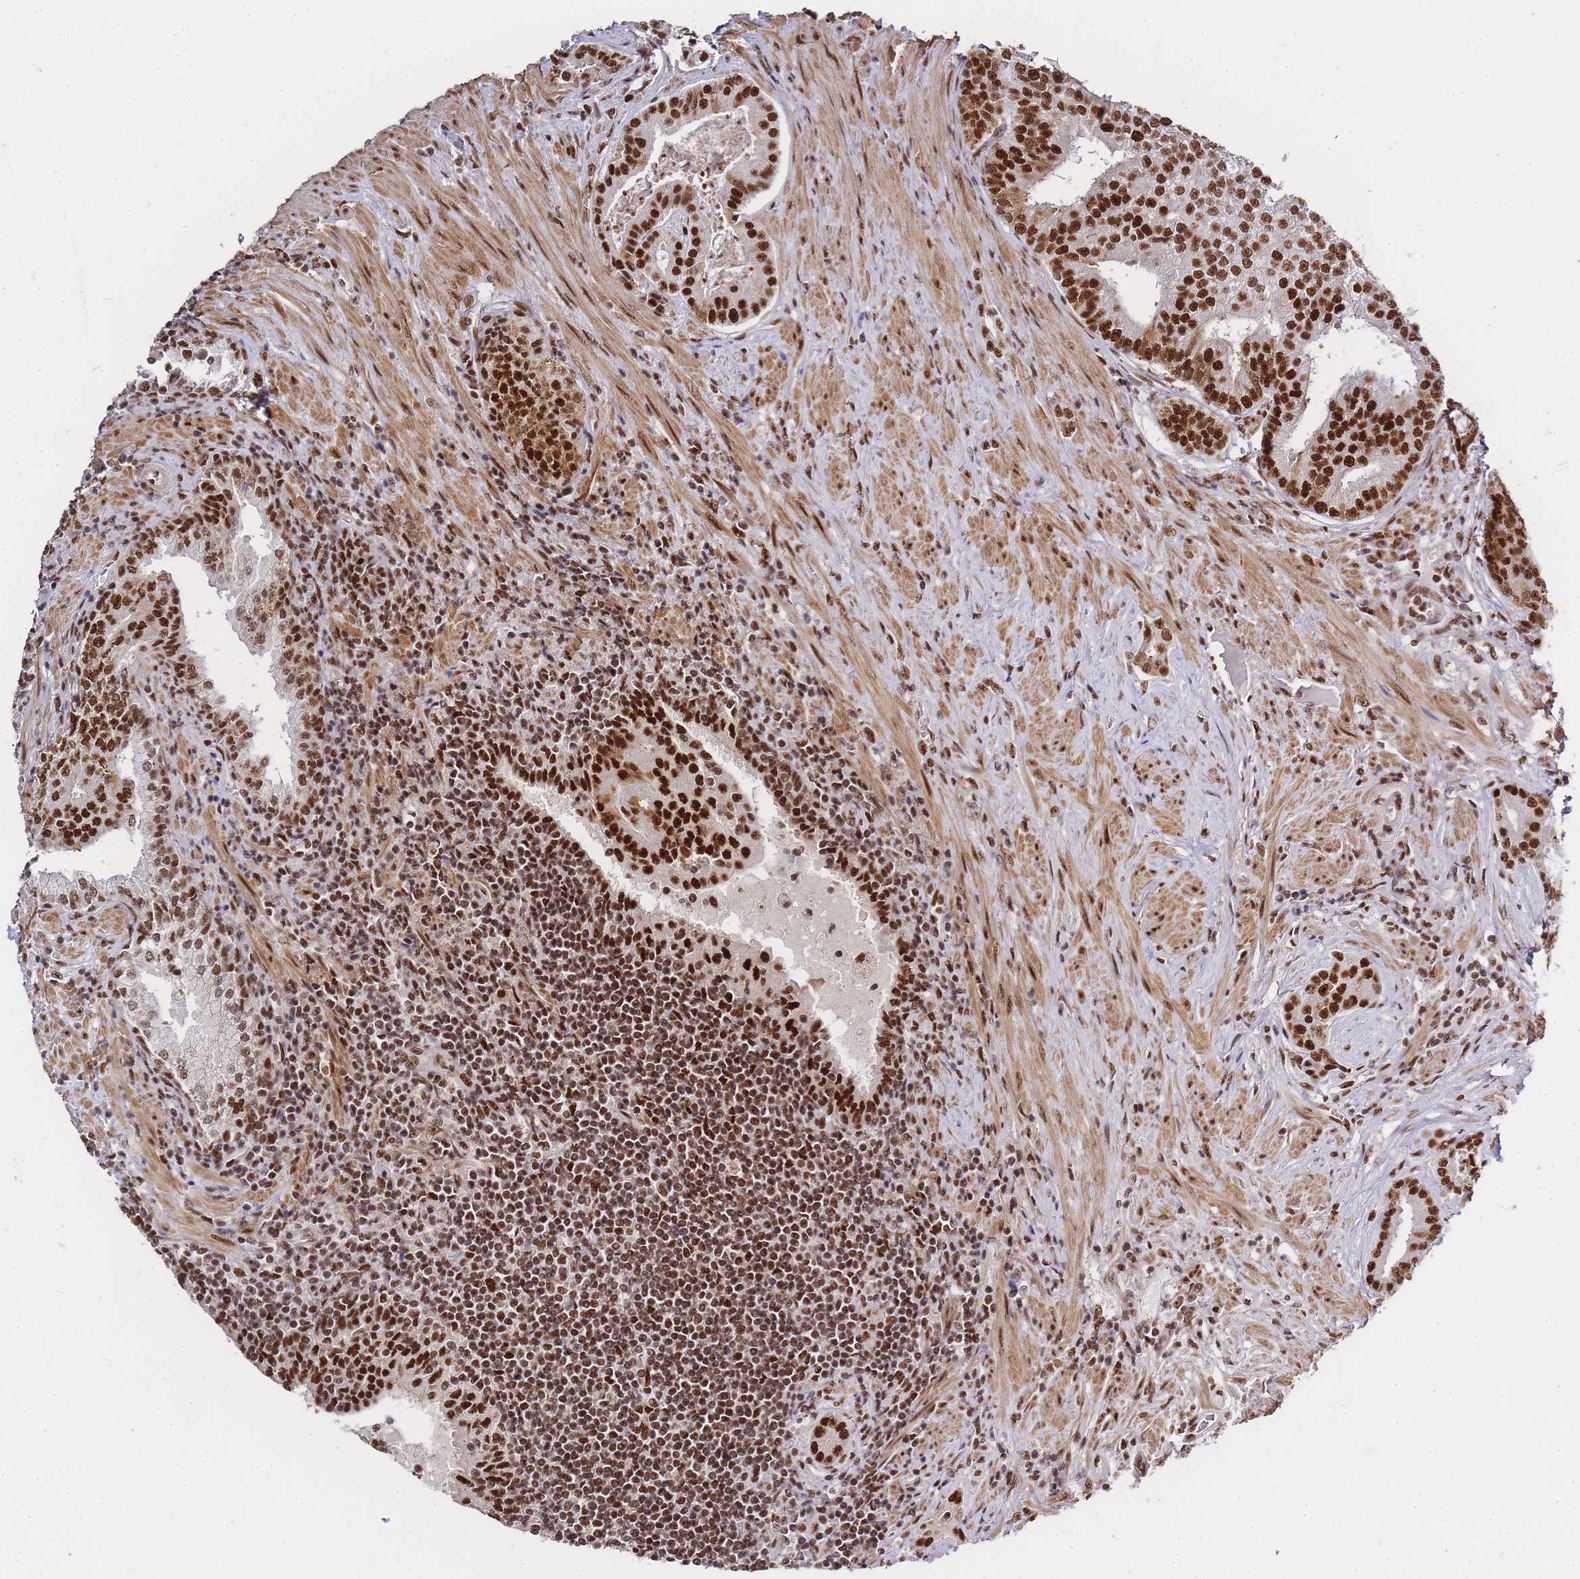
{"staining": {"intensity": "strong", "quantity": ">75%", "location": "nuclear"}, "tissue": "prostate cancer", "cell_type": "Tumor cells", "image_type": "cancer", "snomed": [{"axis": "morphology", "description": "Adenocarcinoma, High grade"}, {"axis": "topography", "description": "Prostate"}], "caption": "High-grade adenocarcinoma (prostate) was stained to show a protein in brown. There is high levels of strong nuclear positivity in about >75% of tumor cells. (DAB = brown stain, brightfield microscopy at high magnification).", "gene": "PRKDC", "patient": {"sex": "male", "age": 55}}